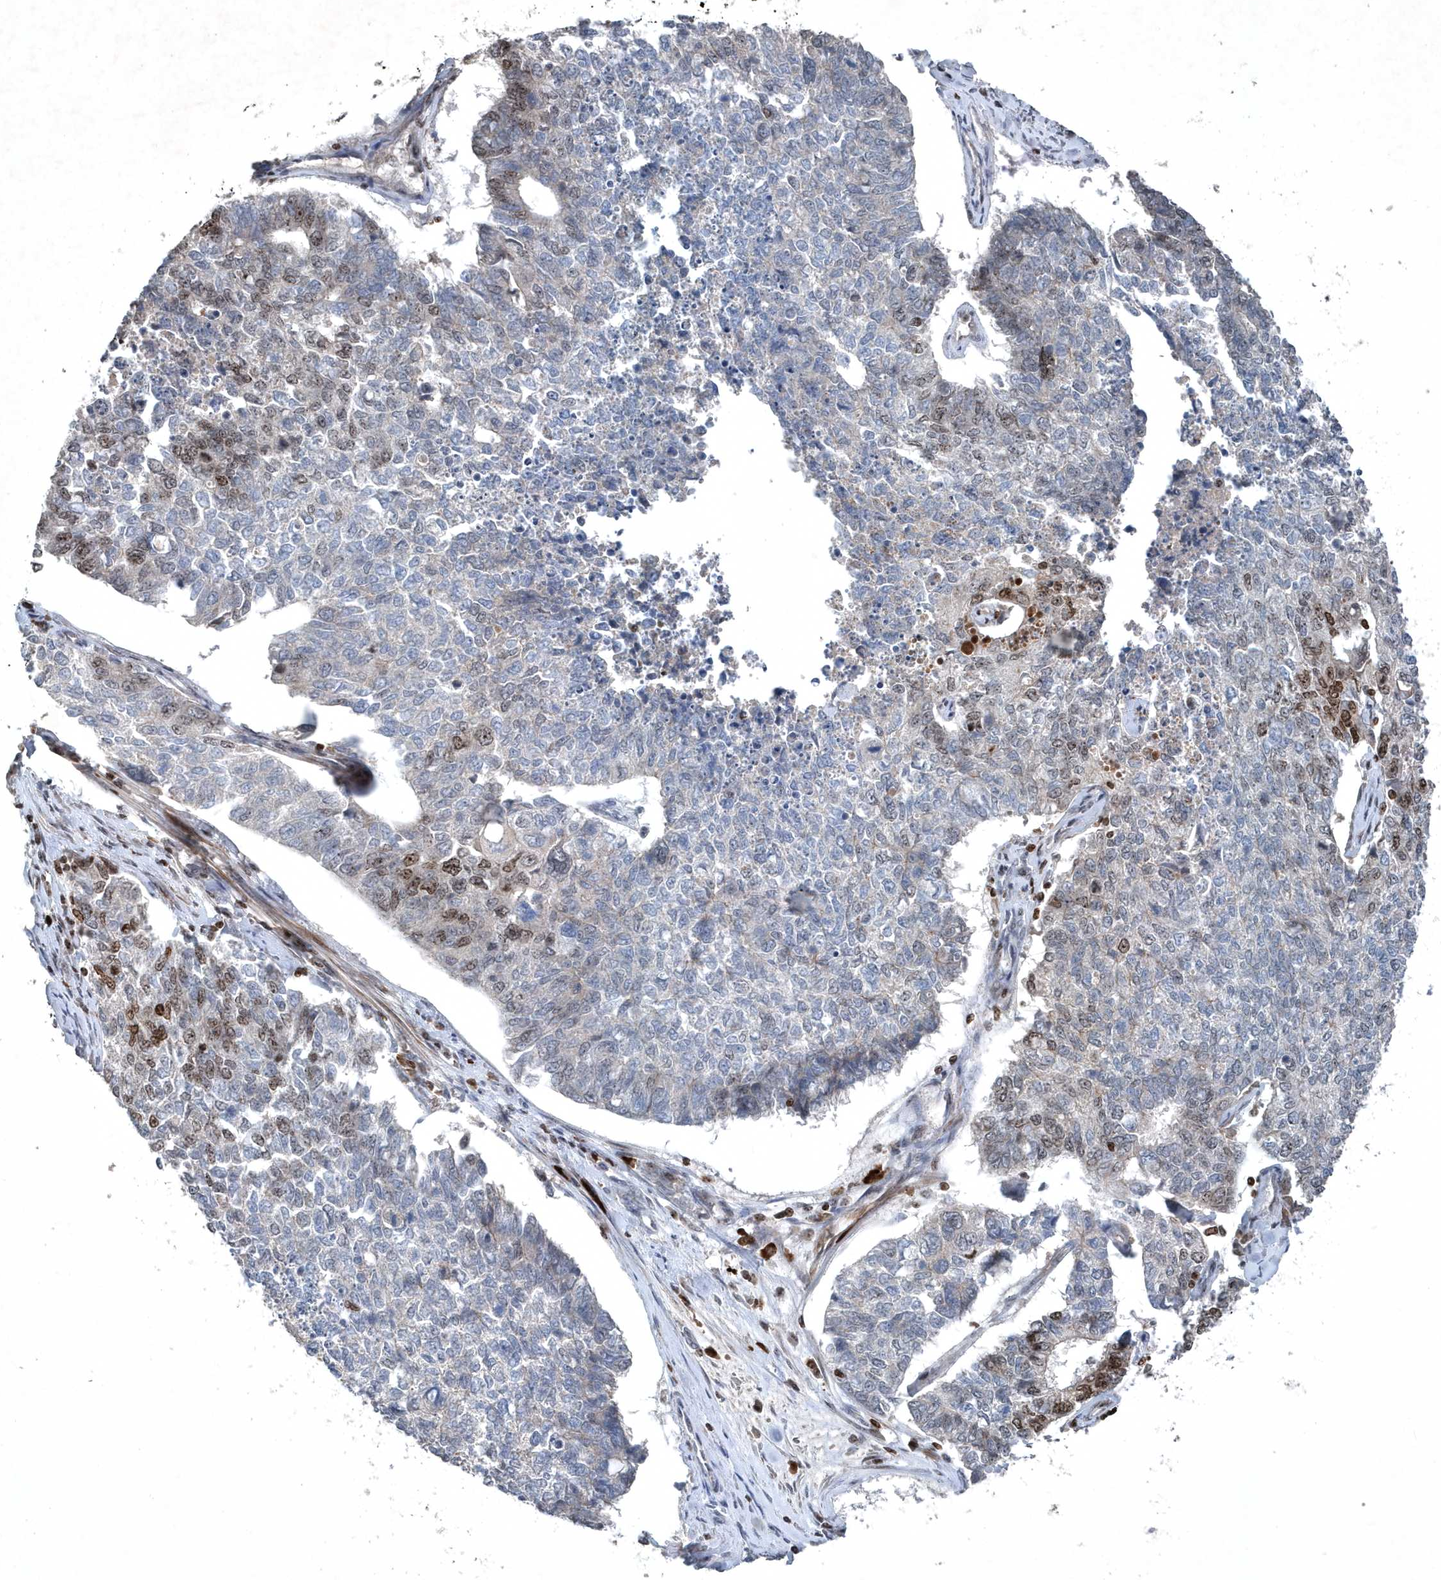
{"staining": {"intensity": "moderate", "quantity": "<25%", "location": "nuclear"}, "tissue": "cervical cancer", "cell_type": "Tumor cells", "image_type": "cancer", "snomed": [{"axis": "morphology", "description": "Squamous cell carcinoma, NOS"}, {"axis": "topography", "description": "Cervix"}], "caption": "This is a photomicrograph of immunohistochemistry staining of cervical squamous cell carcinoma, which shows moderate staining in the nuclear of tumor cells.", "gene": "QTRT2", "patient": {"sex": "female", "age": 63}}